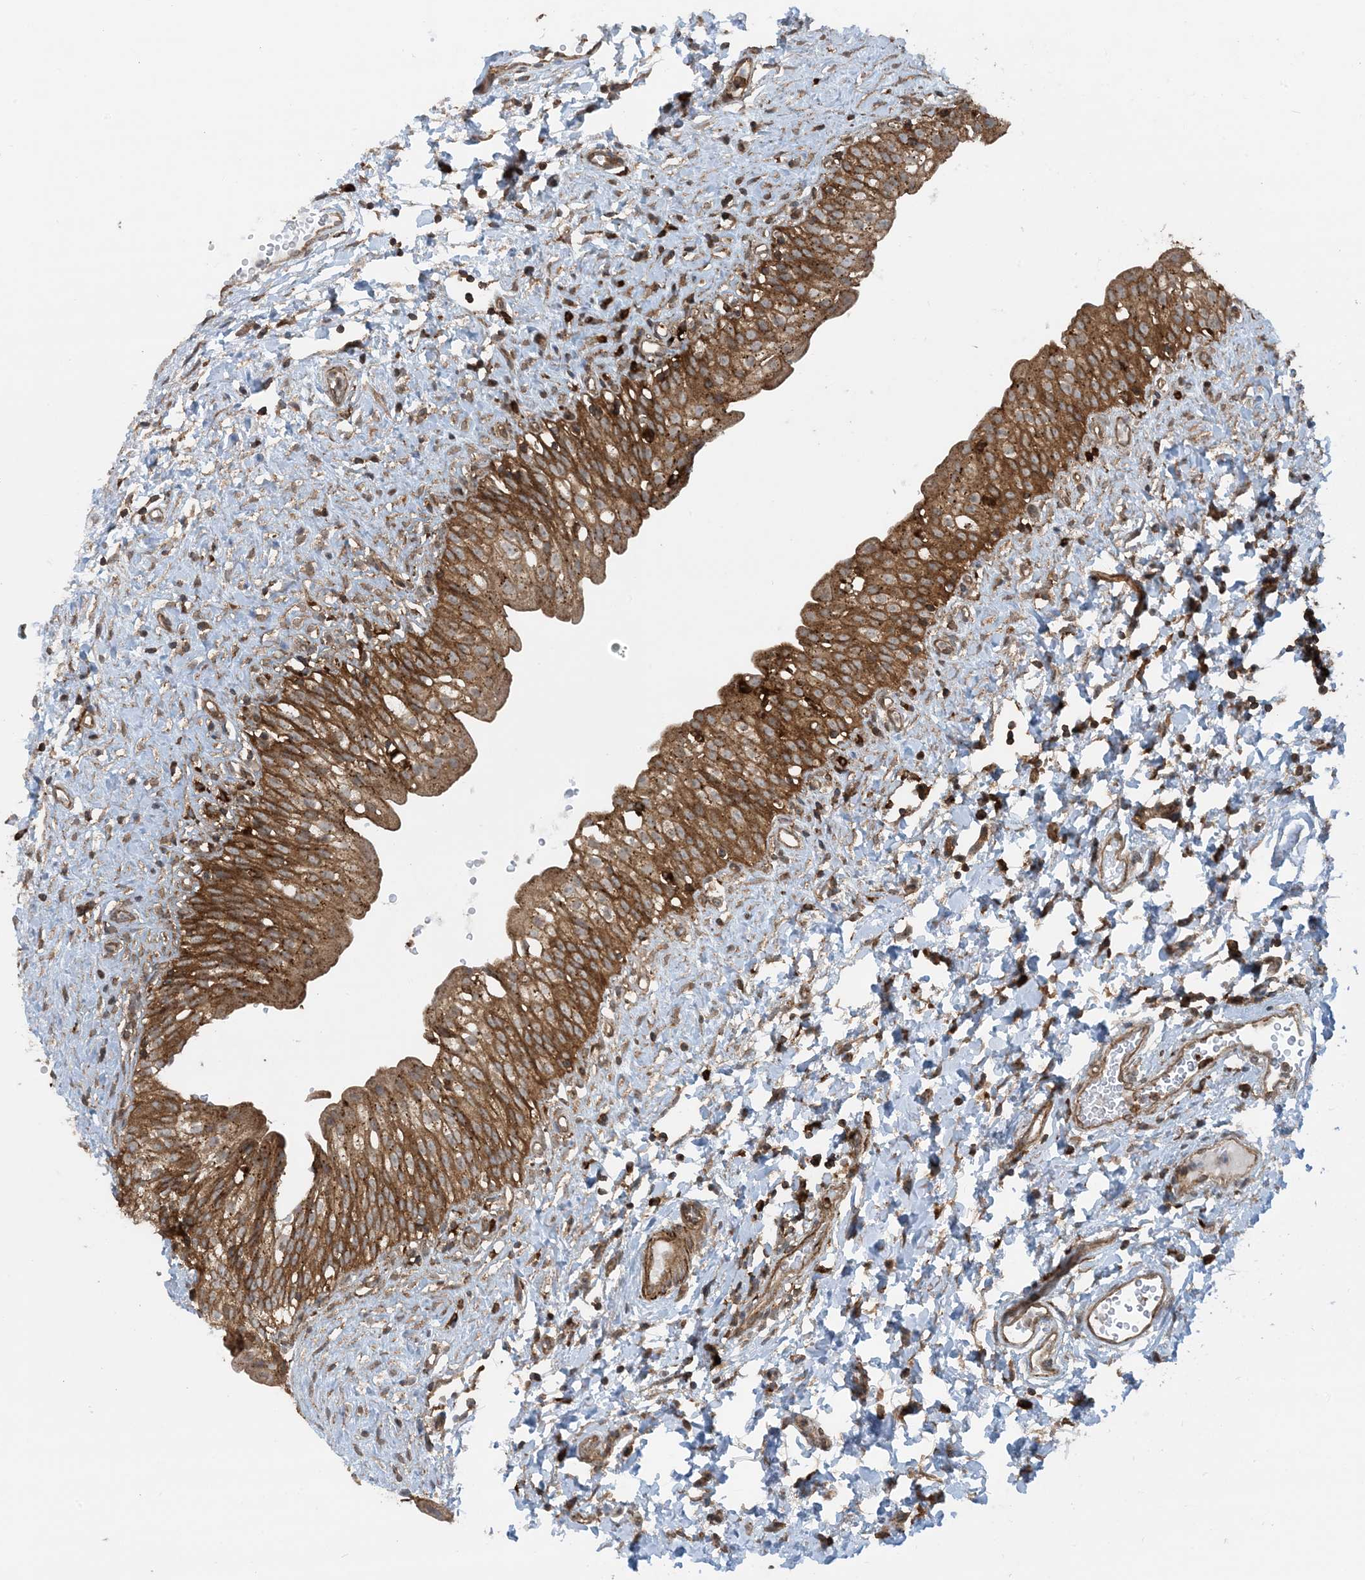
{"staining": {"intensity": "strong", "quantity": ">75%", "location": "cytoplasmic/membranous"}, "tissue": "urinary bladder", "cell_type": "Urothelial cells", "image_type": "normal", "snomed": [{"axis": "morphology", "description": "Normal tissue, NOS"}, {"axis": "topography", "description": "Urinary bladder"}], "caption": "A brown stain highlights strong cytoplasmic/membranous positivity of a protein in urothelial cells of unremarkable human urinary bladder. (DAB IHC, brown staining for protein, blue staining for nuclei).", "gene": "STAM2", "patient": {"sex": "male", "age": 51}}